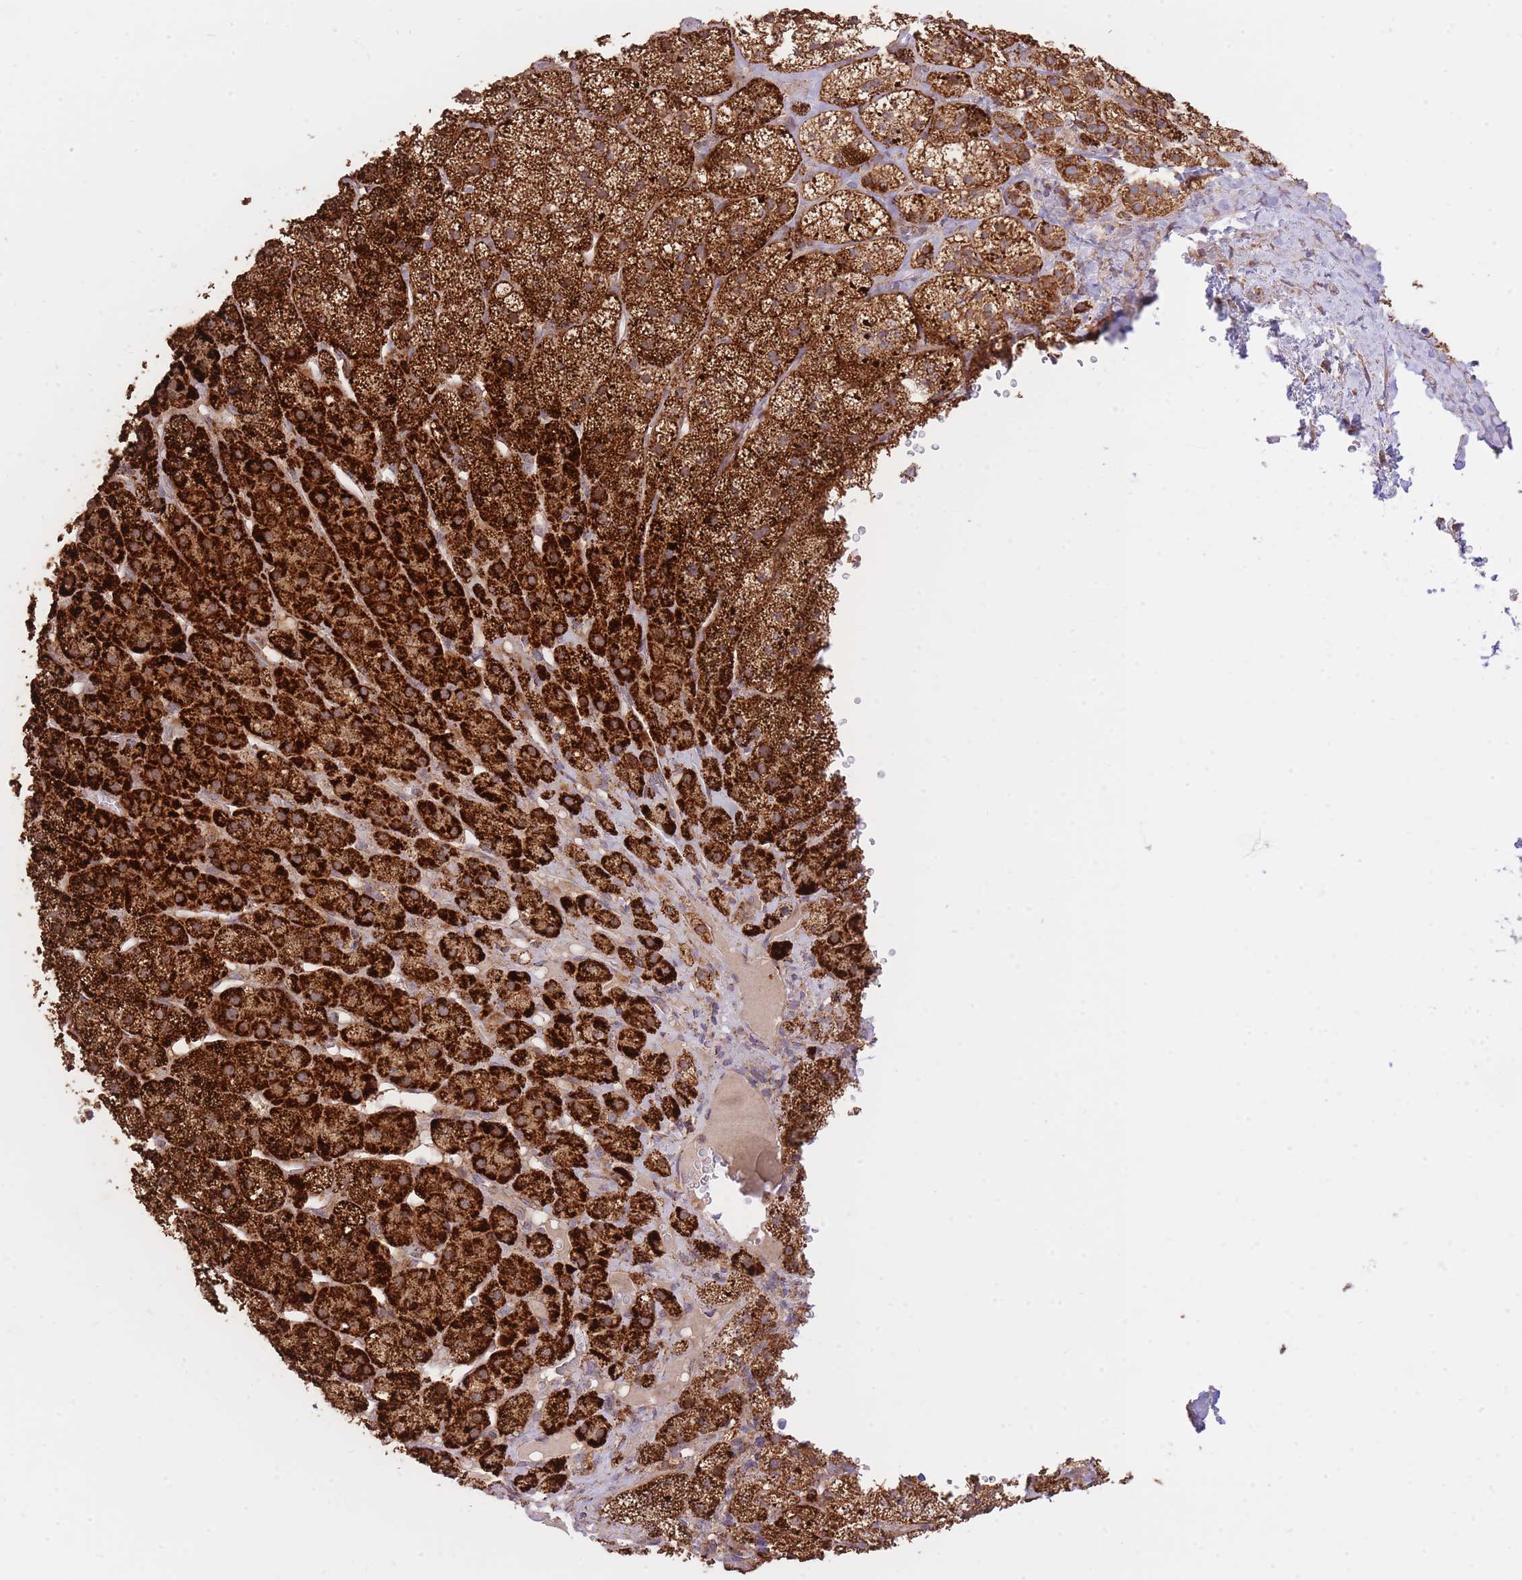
{"staining": {"intensity": "strong", "quantity": ">75%", "location": "cytoplasmic/membranous"}, "tissue": "adrenal gland", "cell_type": "Glandular cells", "image_type": "normal", "snomed": [{"axis": "morphology", "description": "Normal tissue, NOS"}, {"axis": "topography", "description": "Adrenal gland"}], "caption": "Protein staining by IHC reveals strong cytoplasmic/membranous positivity in about >75% of glandular cells in normal adrenal gland.", "gene": "PREP", "patient": {"sex": "female", "age": 52}}